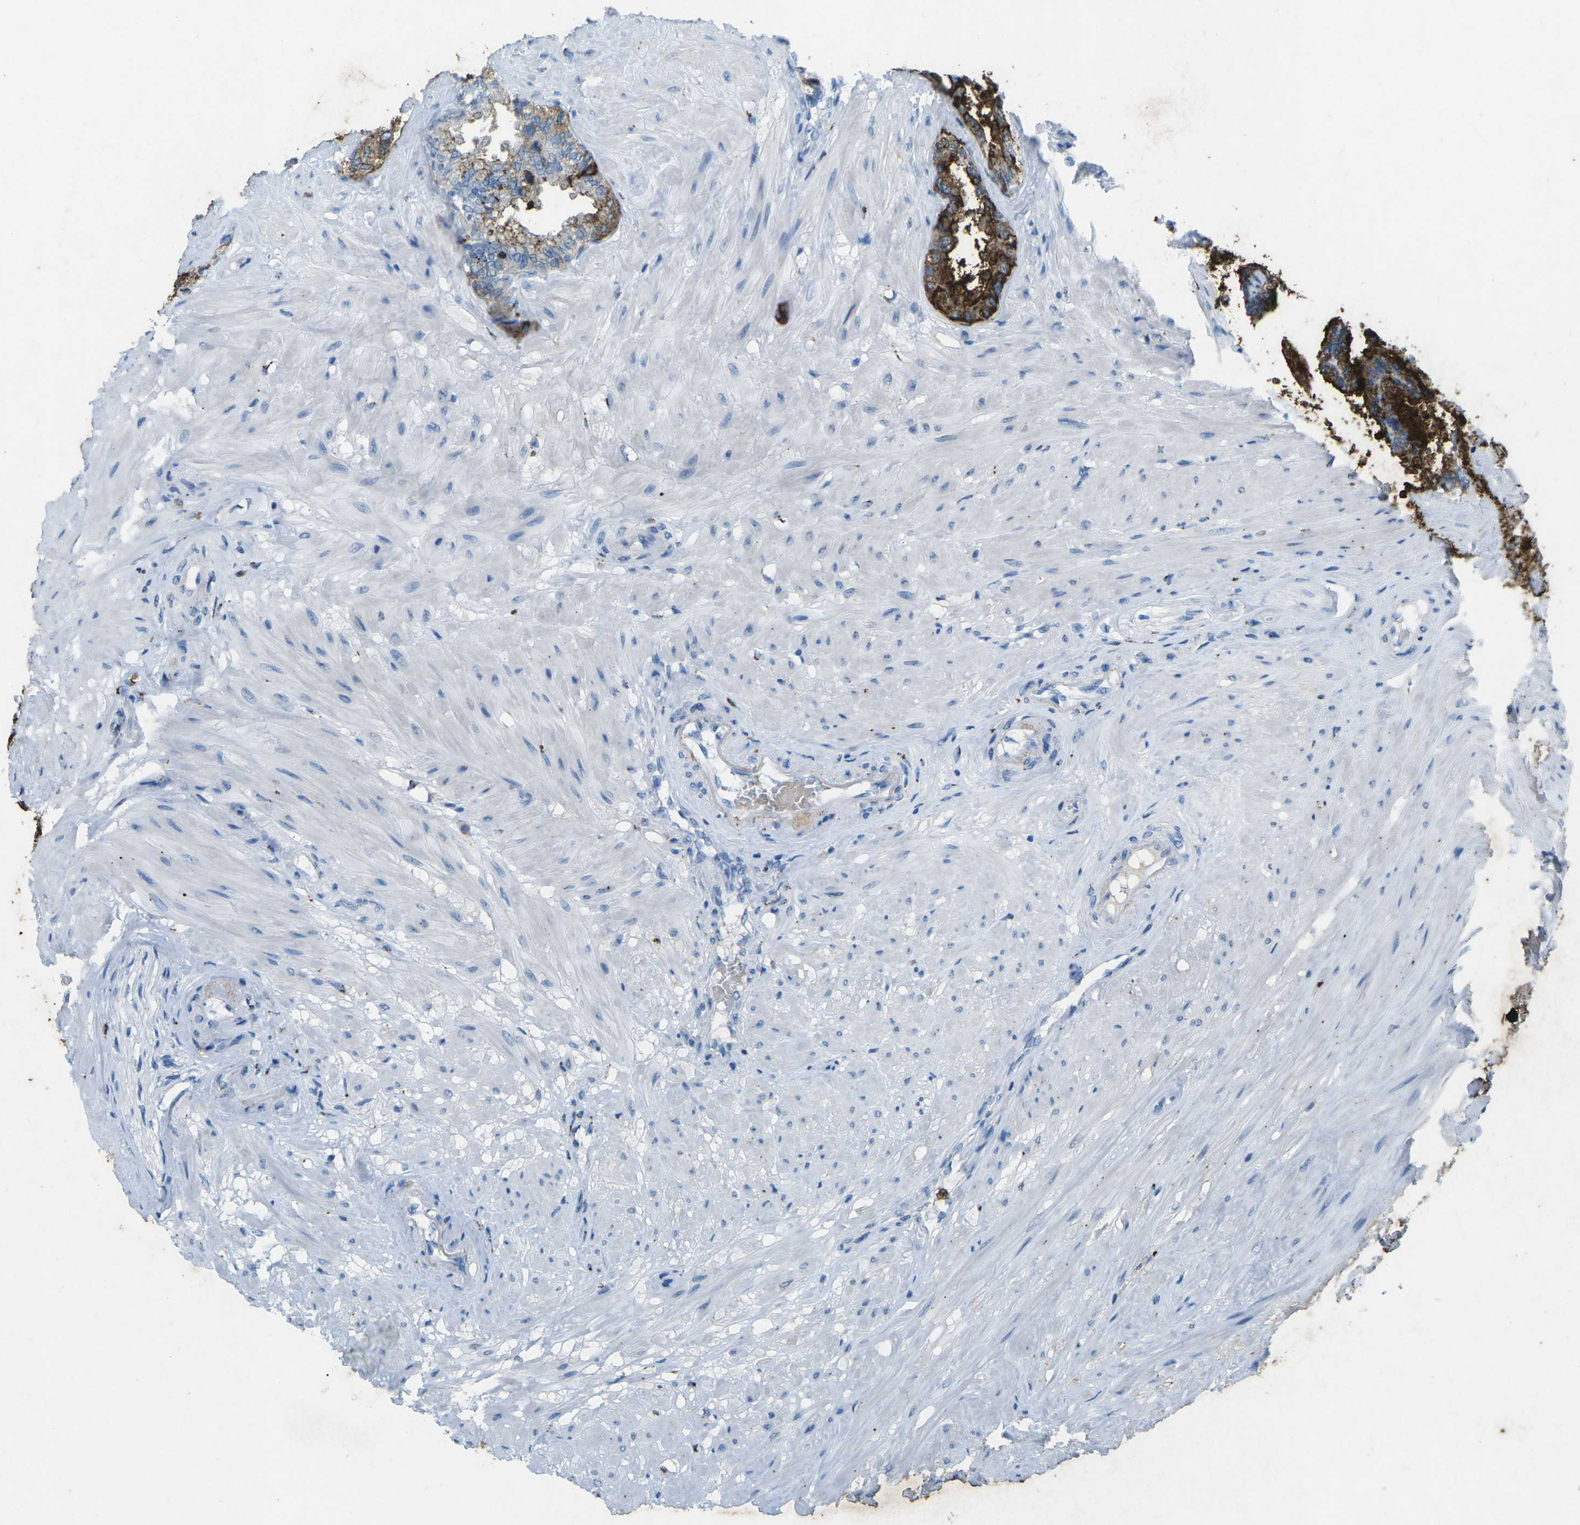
{"staining": {"intensity": "strong", "quantity": "25%-75%", "location": "cytoplasmic/membranous"}, "tissue": "seminal vesicle", "cell_type": "Glandular cells", "image_type": "normal", "snomed": [{"axis": "morphology", "description": "Normal tissue, NOS"}, {"axis": "topography", "description": "Seminal veicle"}], "caption": "Immunohistochemistry (IHC) (DAB (3,3'-diaminobenzidine)) staining of unremarkable seminal vesicle demonstrates strong cytoplasmic/membranous protein staining in approximately 25%-75% of glandular cells. The staining was performed using DAB, with brown indicating positive protein expression. Nuclei are stained blue with hematoxylin.", "gene": "CTAGE1", "patient": {"sex": "male", "age": 46}}